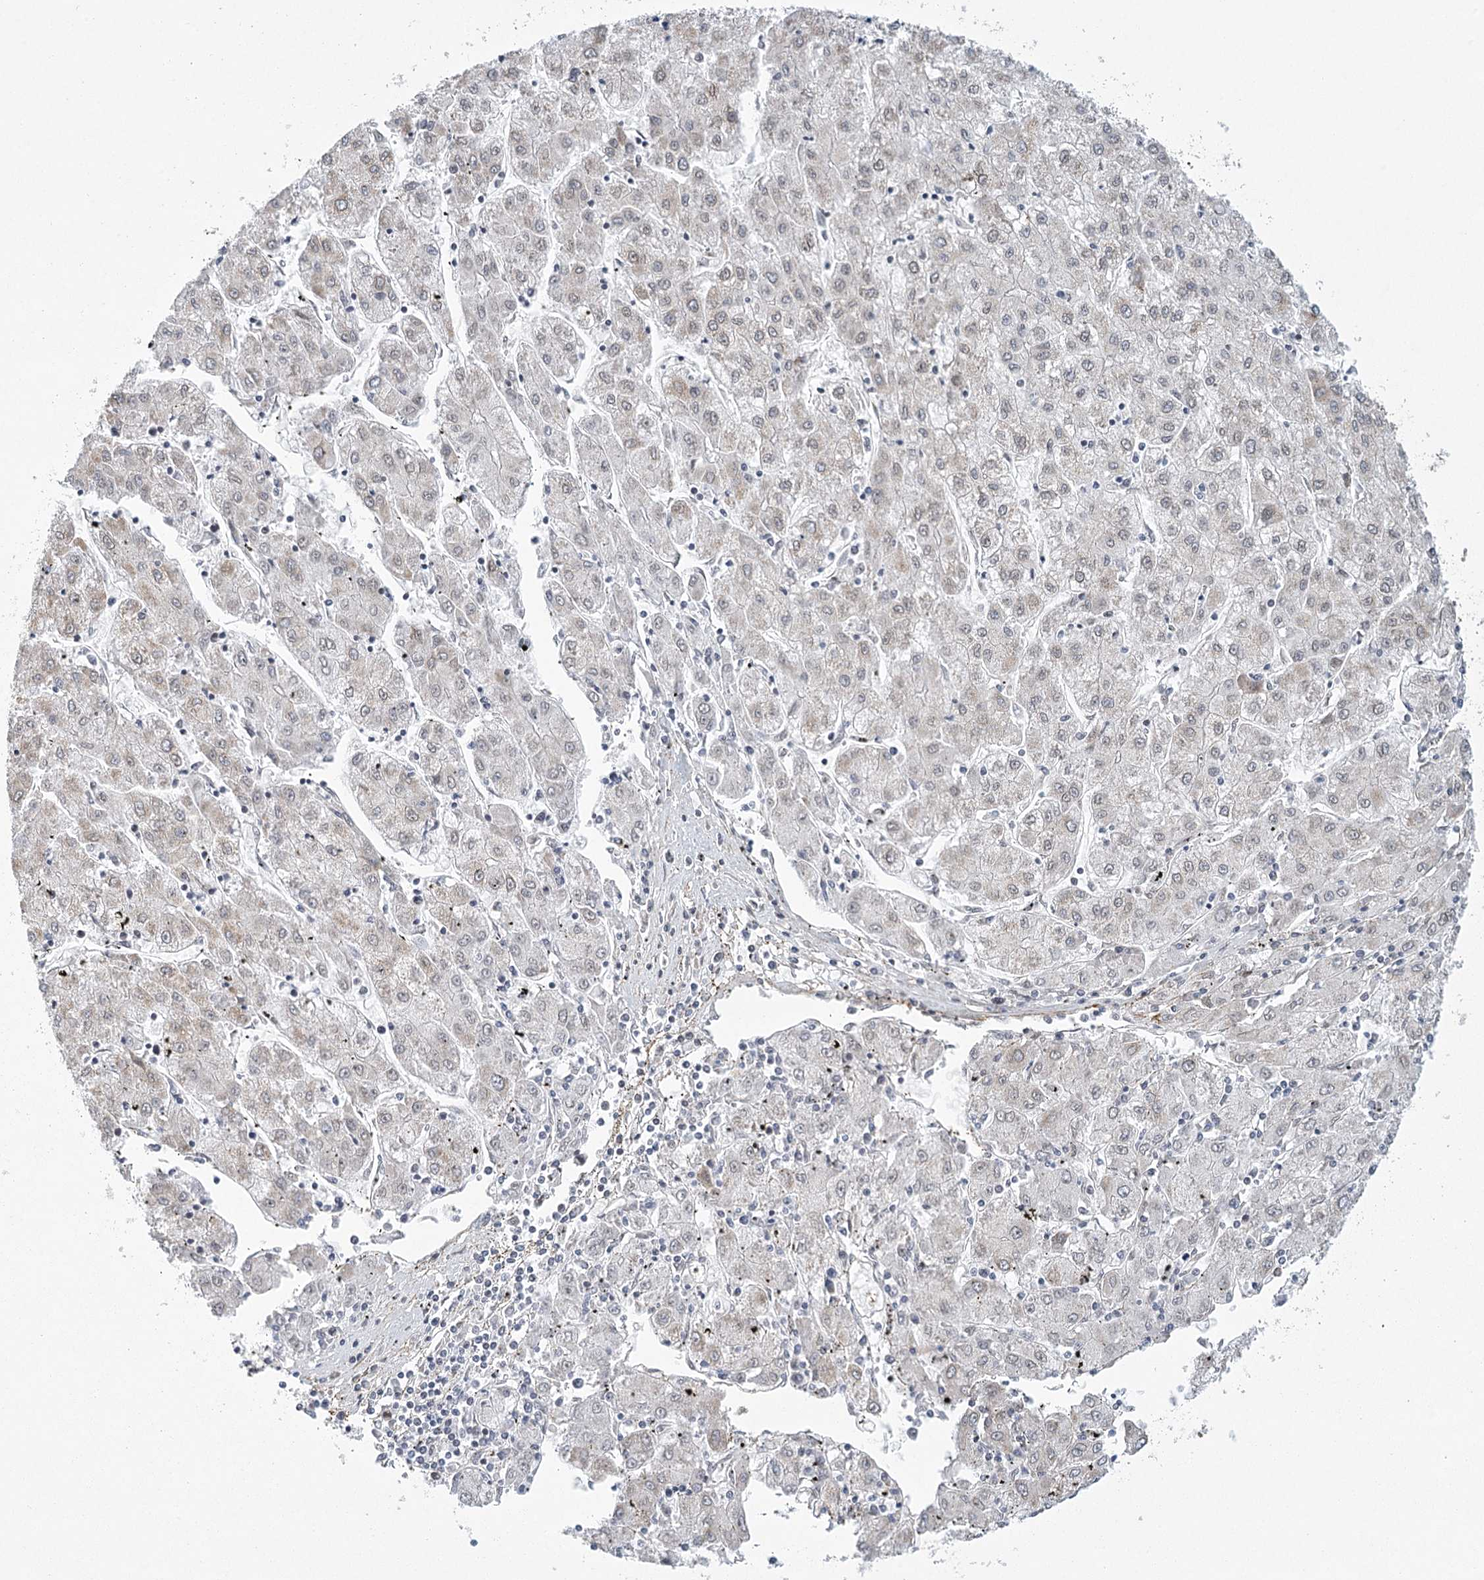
{"staining": {"intensity": "negative", "quantity": "none", "location": "none"}, "tissue": "liver cancer", "cell_type": "Tumor cells", "image_type": "cancer", "snomed": [{"axis": "morphology", "description": "Carcinoma, Hepatocellular, NOS"}, {"axis": "topography", "description": "Liver"}], "caption": "An immunohistochemistry (IHC) micrograph of liver cancer (hepatocellular carcinoma) is shown. There is no staining in tumor cells of liver cancer (hepatocellular carcinoma).", "gene": "MED28", "patient": {"sex": "male", "age": 72}}